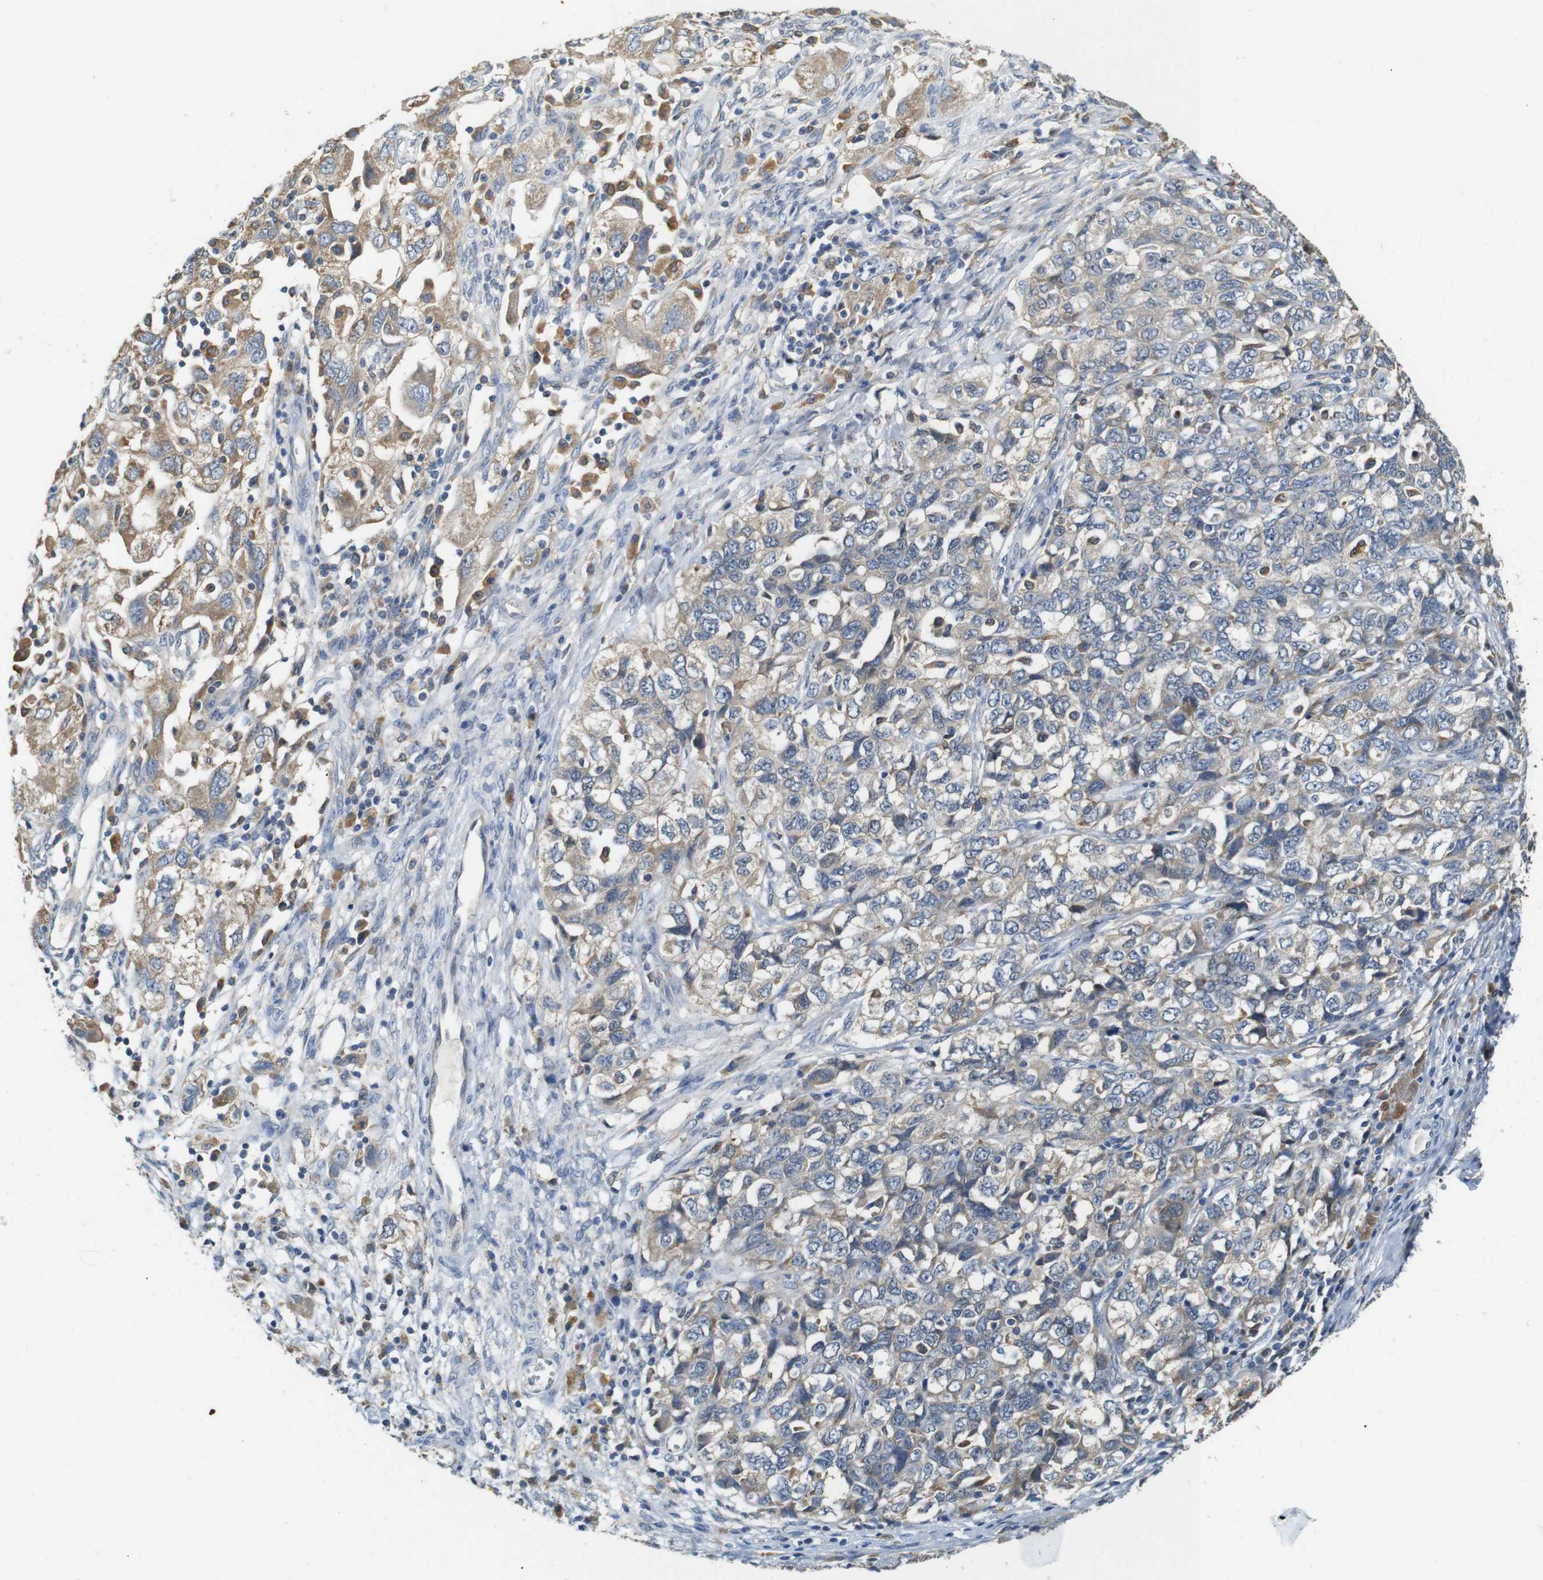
{"staining": {"intensity": "weak", "quantity": "25%-75%", "location": "cytoplasmic/membranous"}, "tissue": "ovarian cancer", "cell_type": "Tumor cells", "image_type": "cancer", "snomed": [{"axis": "morphology", "description": "Carcinoma, NOS"}, {"axis": "morphology", "description": "Cystadenocarcinoma, serous, NOS"}, {"axis": "topography", "description": "Ovary"}], "caption": "Protein staining shows weak cytoplasmic/membranous staining in about 25%-75% of tumor cells in ovarian serous cystadenocarcinoma.", "gene": "NEBL", "patient": {"sex": "female", "age": 69}}